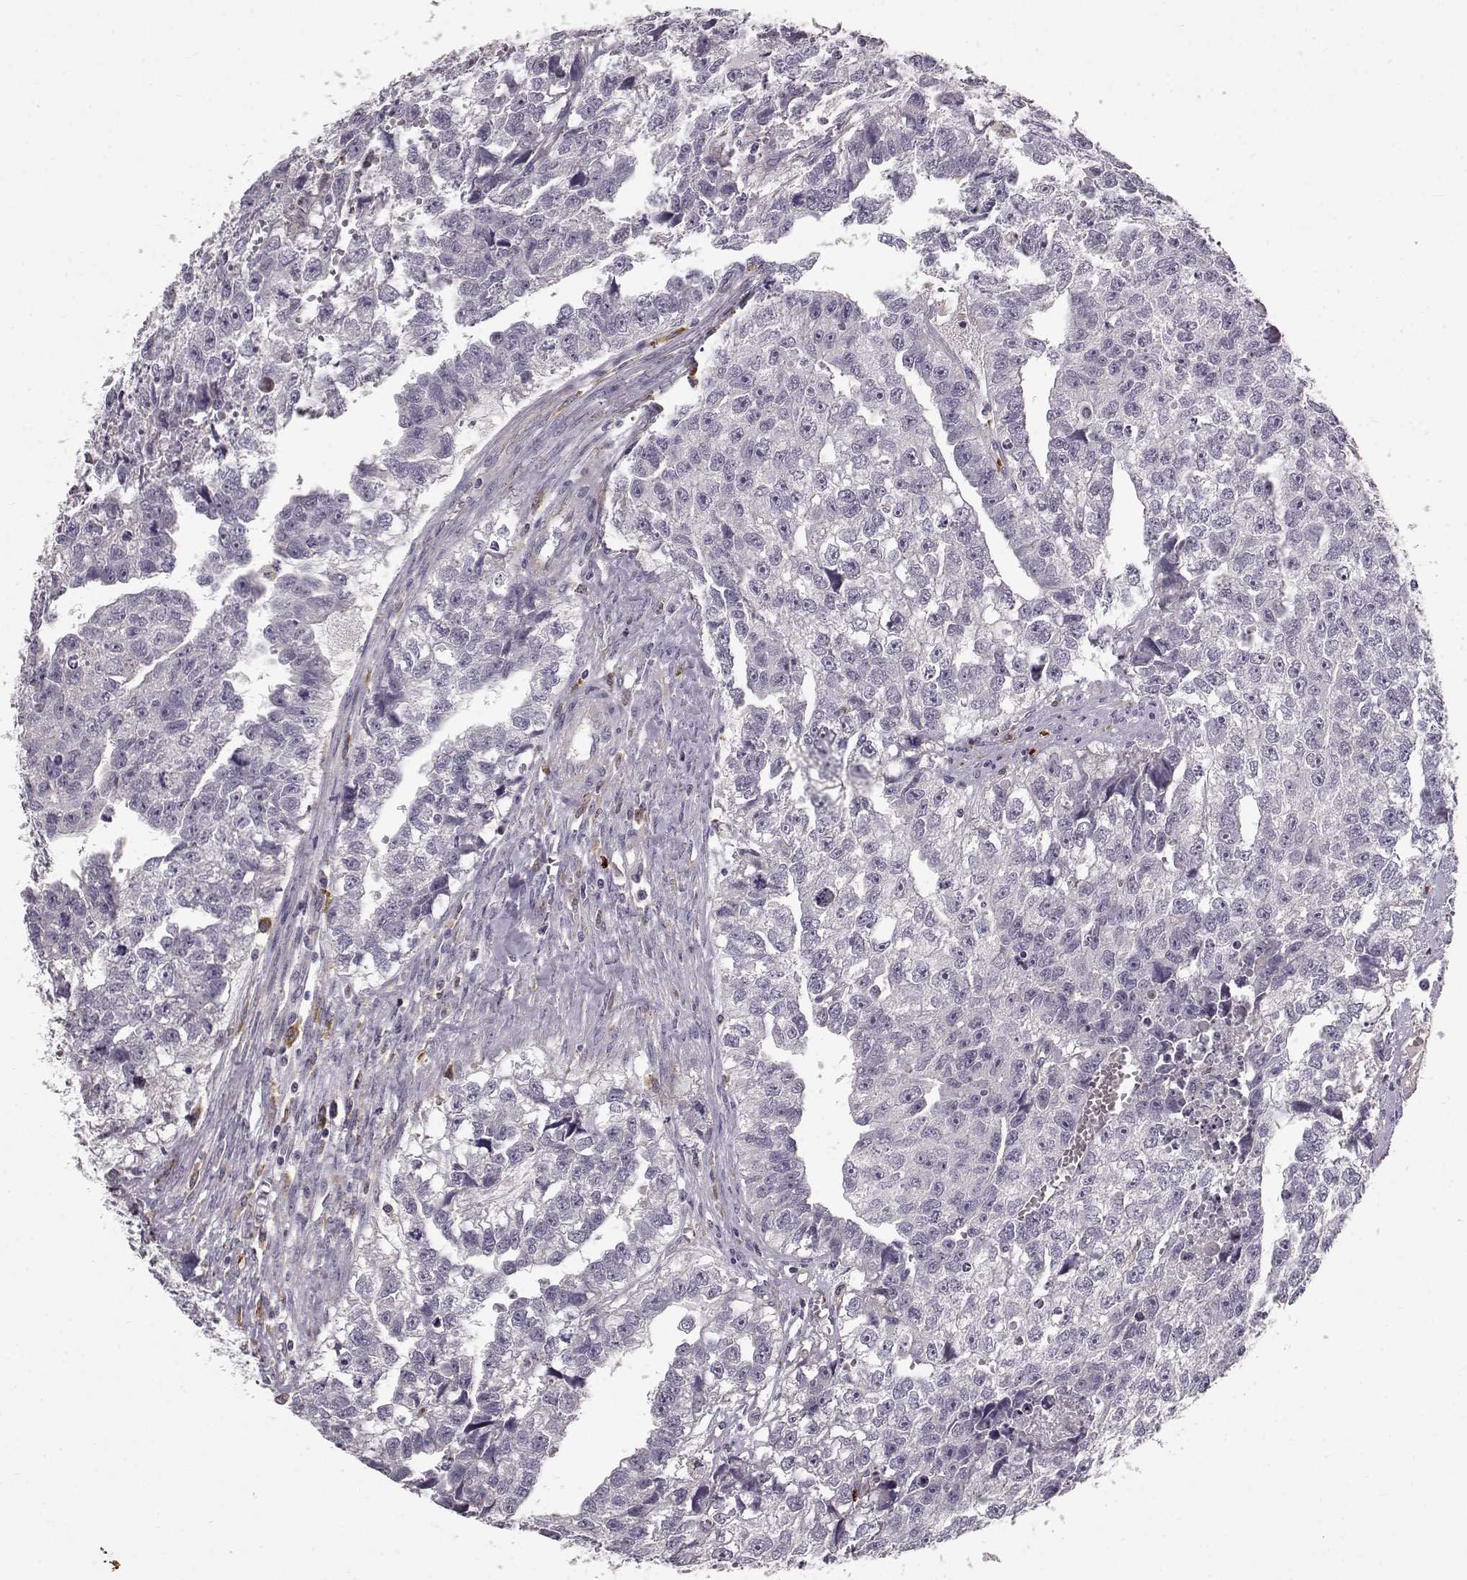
{"staining": {"intensity": "negative", "quantity": "none", "location": "none"}, "tissue": "testis cancer", "cell_type": "Tumor cells", "image_type": "cancer", "snomed": [{"axis": "morphology", "description": "Carcinoma, Embryonal, NOS"}, {"axis": "morphology", "description": "Teratoma, malignant, NOS"}, {"axis": "topography", "description": "Testis"}], "caption": "The photomicrograph exhibits no significant positivity in tumor cells of testis embryonal carcinoma. The staining is performed using DAB brown chromogen with nuclei counter-stained in using hematoxylin.", "gene": "CCNF", "patient": {"sex": "male", "age": 44}}